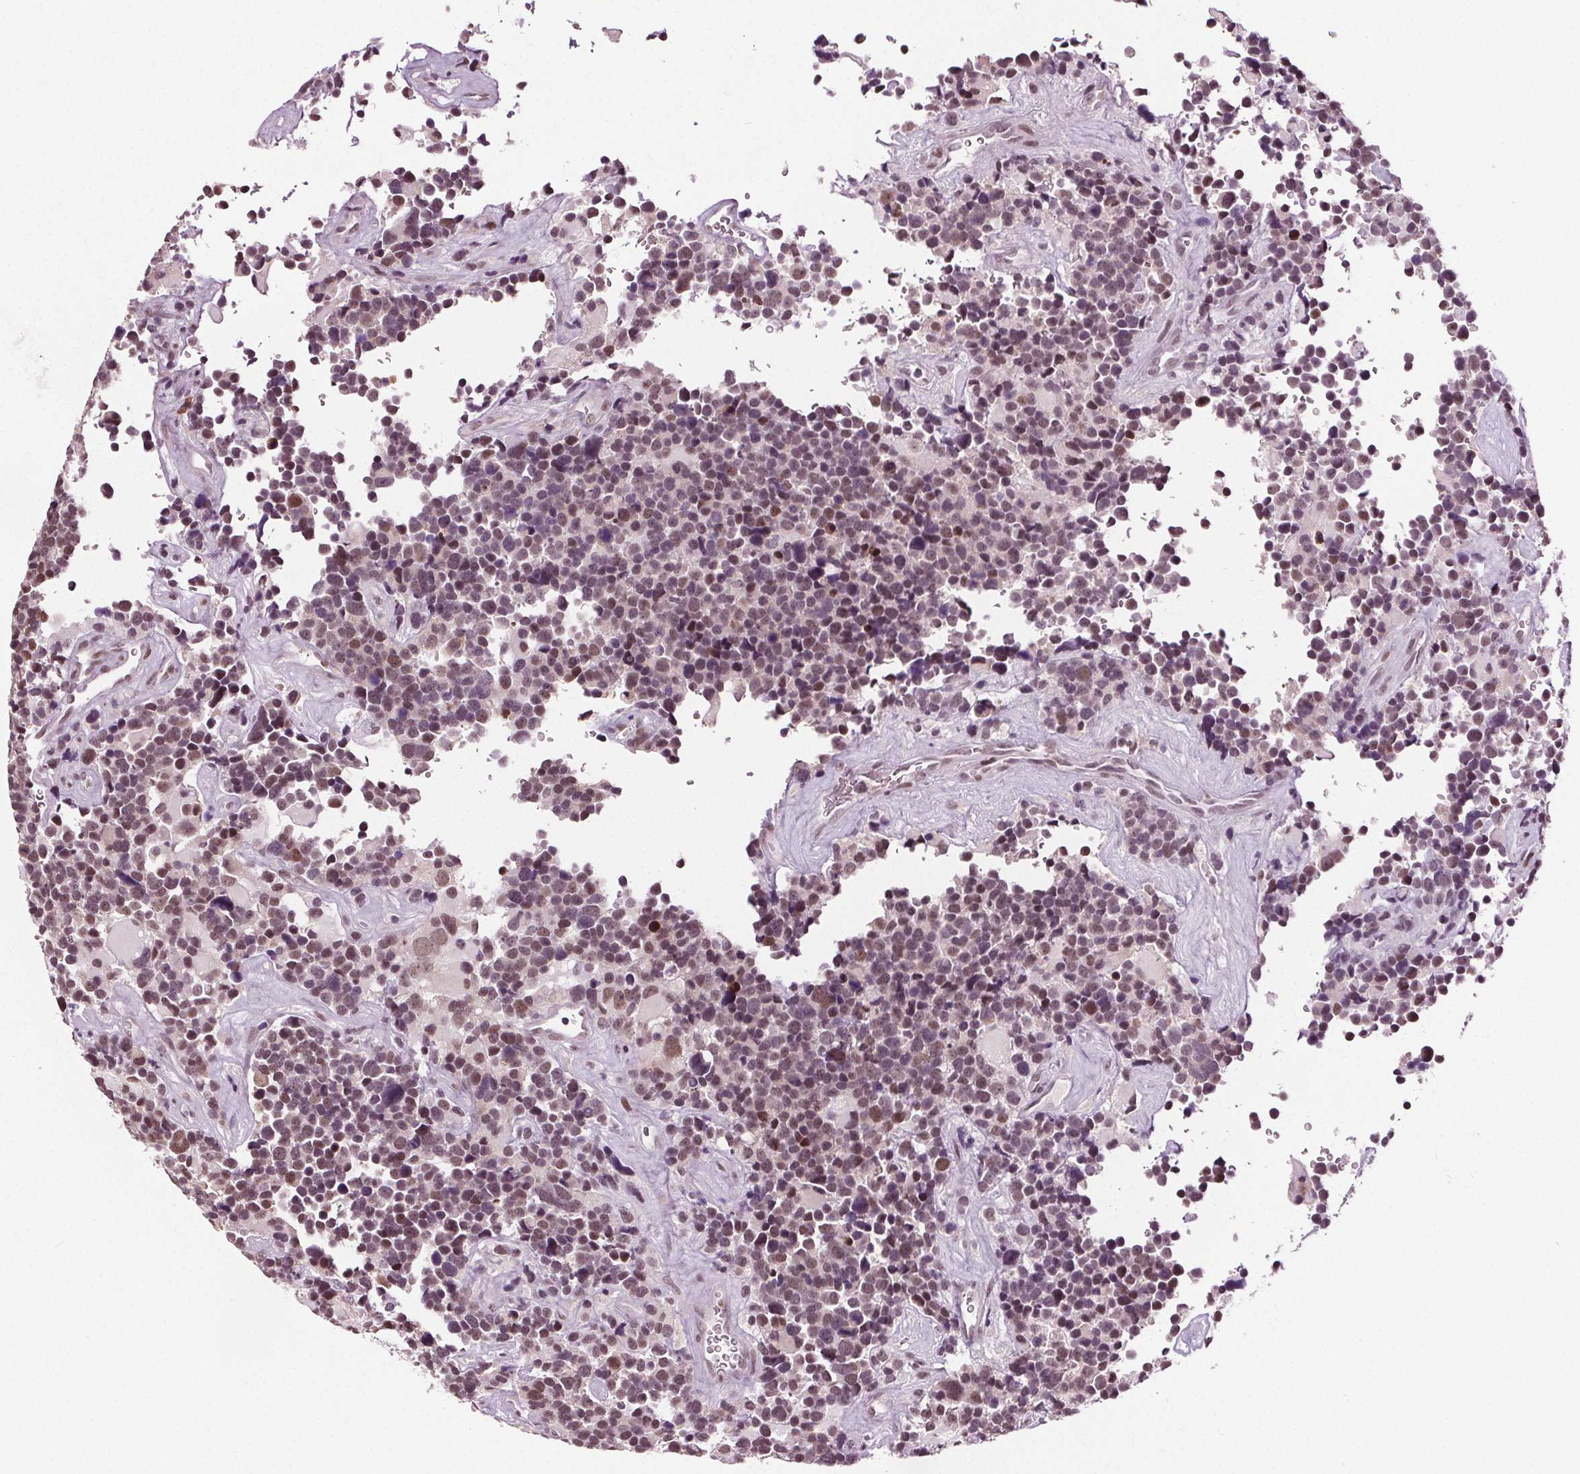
{"staining": {"intensity": "moderate", "quantity": ">75%", "location": "nuclear"}, "tissue": "glioma", "cell_type": "Tumor cells", "image_type": "cancer", "snomed": [{"axis": "morphology", "description": "Glioma, malignant, High grade"}, {"axis": "topography", "description": "Brain"}], "caption": "Immunohistochemistry (IHC) micrograph of malignant glioma (high-grade) stained for a protein (brown), which reveals medium levels of moderate nuclear expression in approximately >75% of tumor cells.", "gene": "IWS1", "patient": {"sex": "male", "age": 33}}